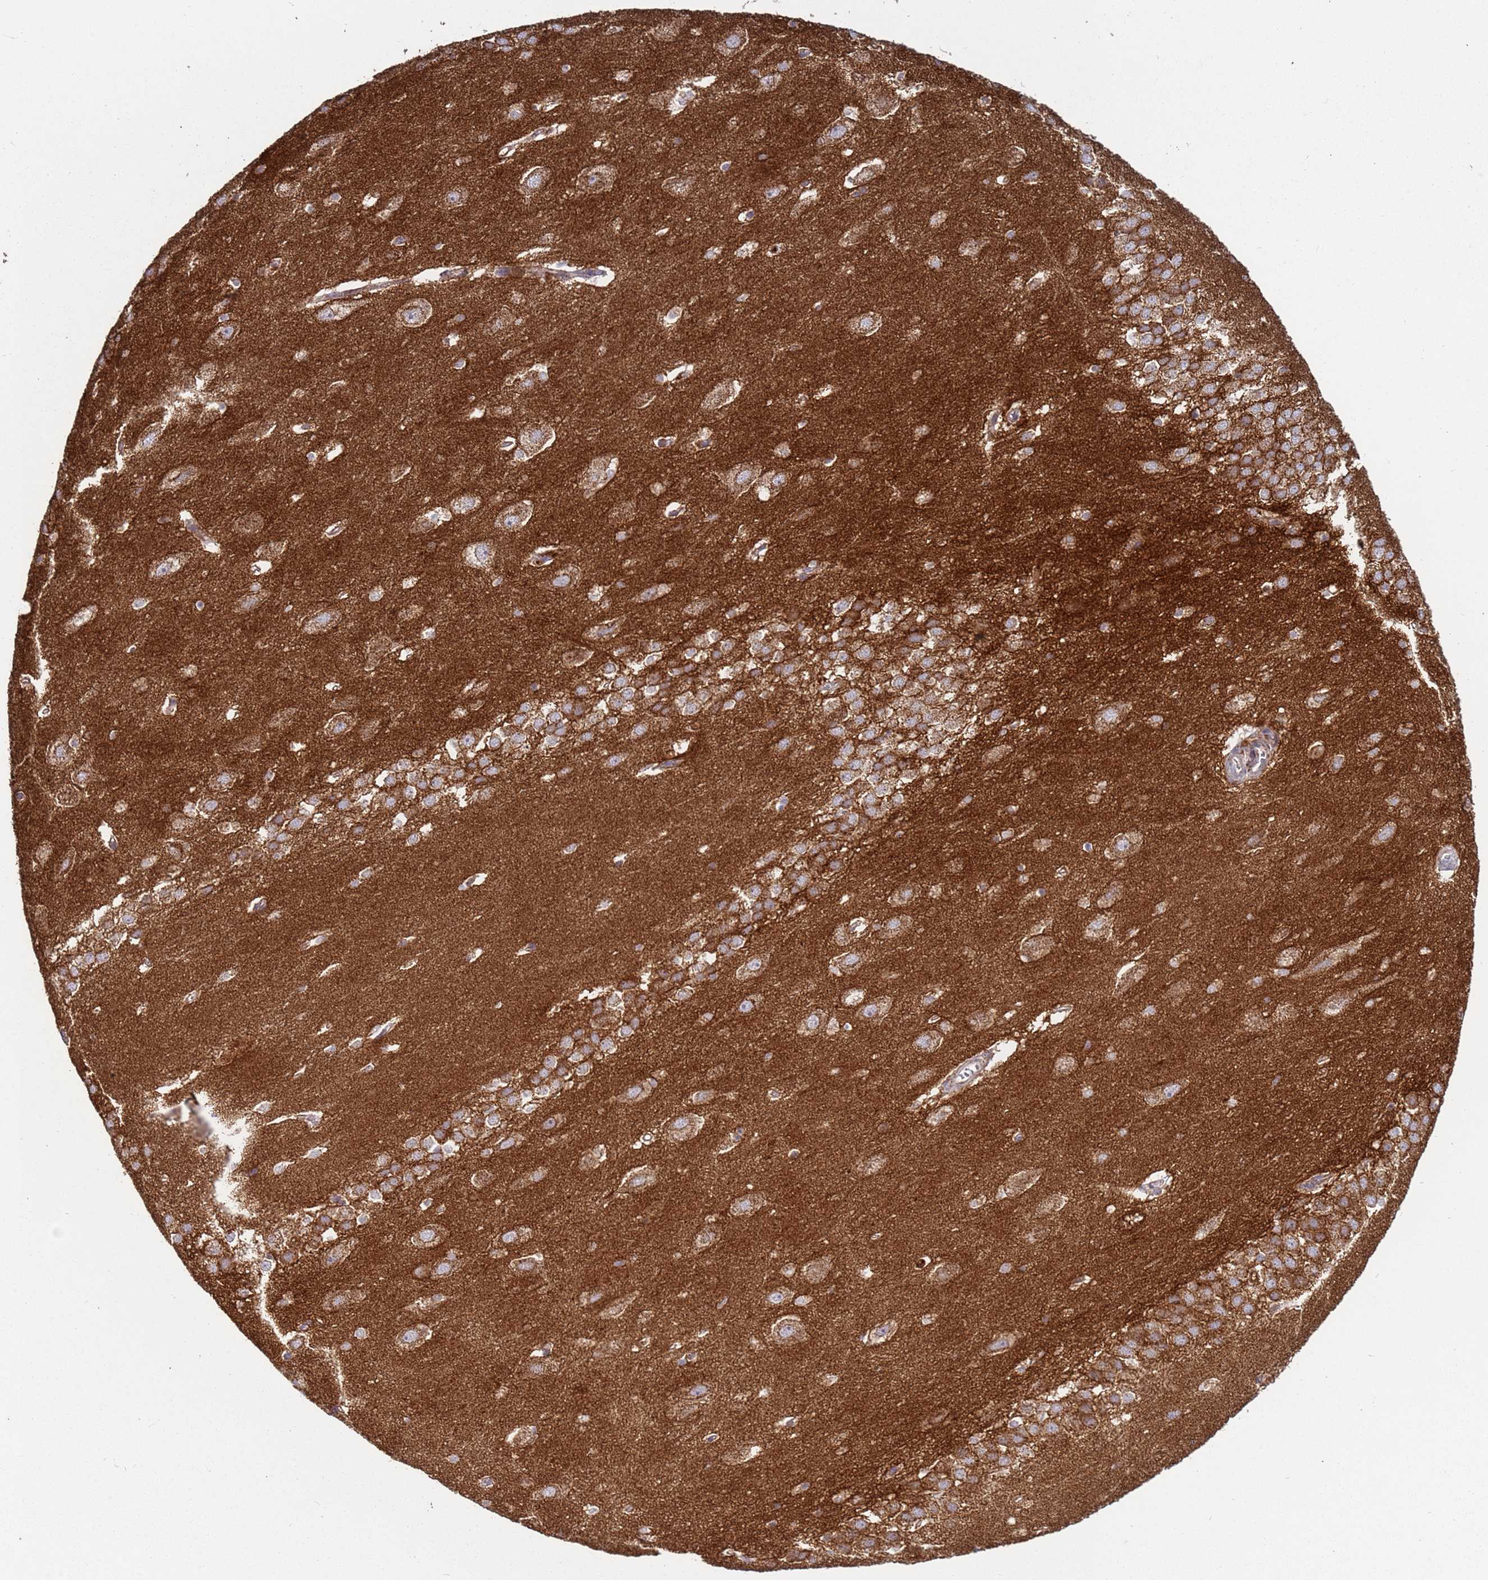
{"staining": {"intensity": "moderate", "quantity": "<25%", "location": "cytoplasmic/membranous"}, "tissue": "hippocampus", "cell_type": "Glial cells", "image_type": "normal", "snomed": [{"axis": "morphology", "description": "Normal tissue, NOS"}, {"axis": "topography", "description": "Hippocampus"}], "caption": "The immunohistochemical stain shows moderate cytoplasmic/membranous expression in glial cells of unremarkable hippocampus. (DAB = brown stain, brightfield microscopy at high magnification).", "gene": "FBXO33", "patient": {"sex": "female", "age": 64}}